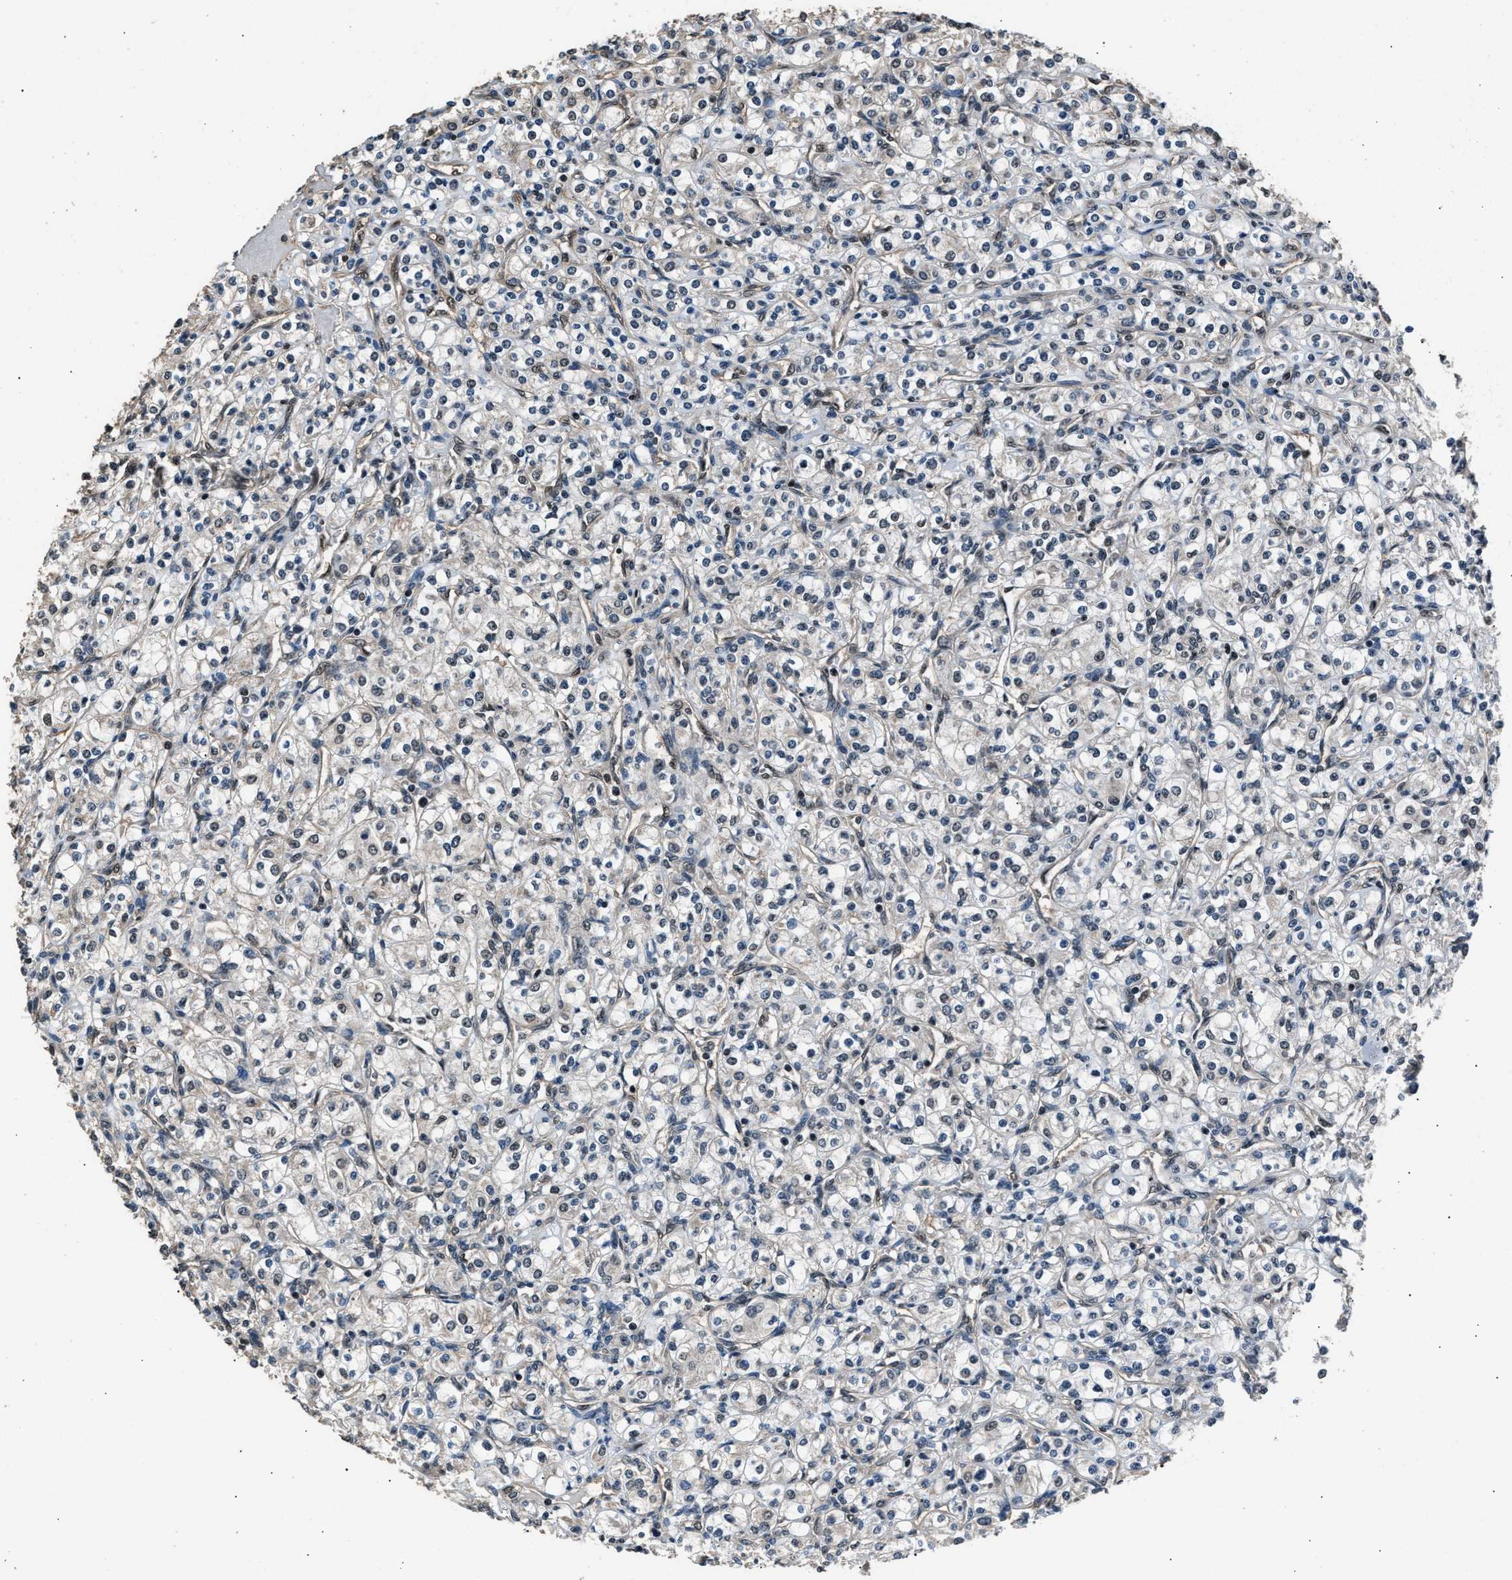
{"staining": {"intensity": "negative", "quantity": "none", "location": "none"}, "tissue": "renal cancer", "cell_type": "Tumor cells", "image_type": "cancer", "snomed": [{"axis": "morphology", "description": "Adenocarcinoma, NOS"}, {"axis": "topography", "description": "Kidney"}], "caption": "Tumor cells show no significant protein staining in renal cancer. Nuclei are stained in blue.", "gene": "DFFA", "patient": {"sex": "male", "age": 77}}